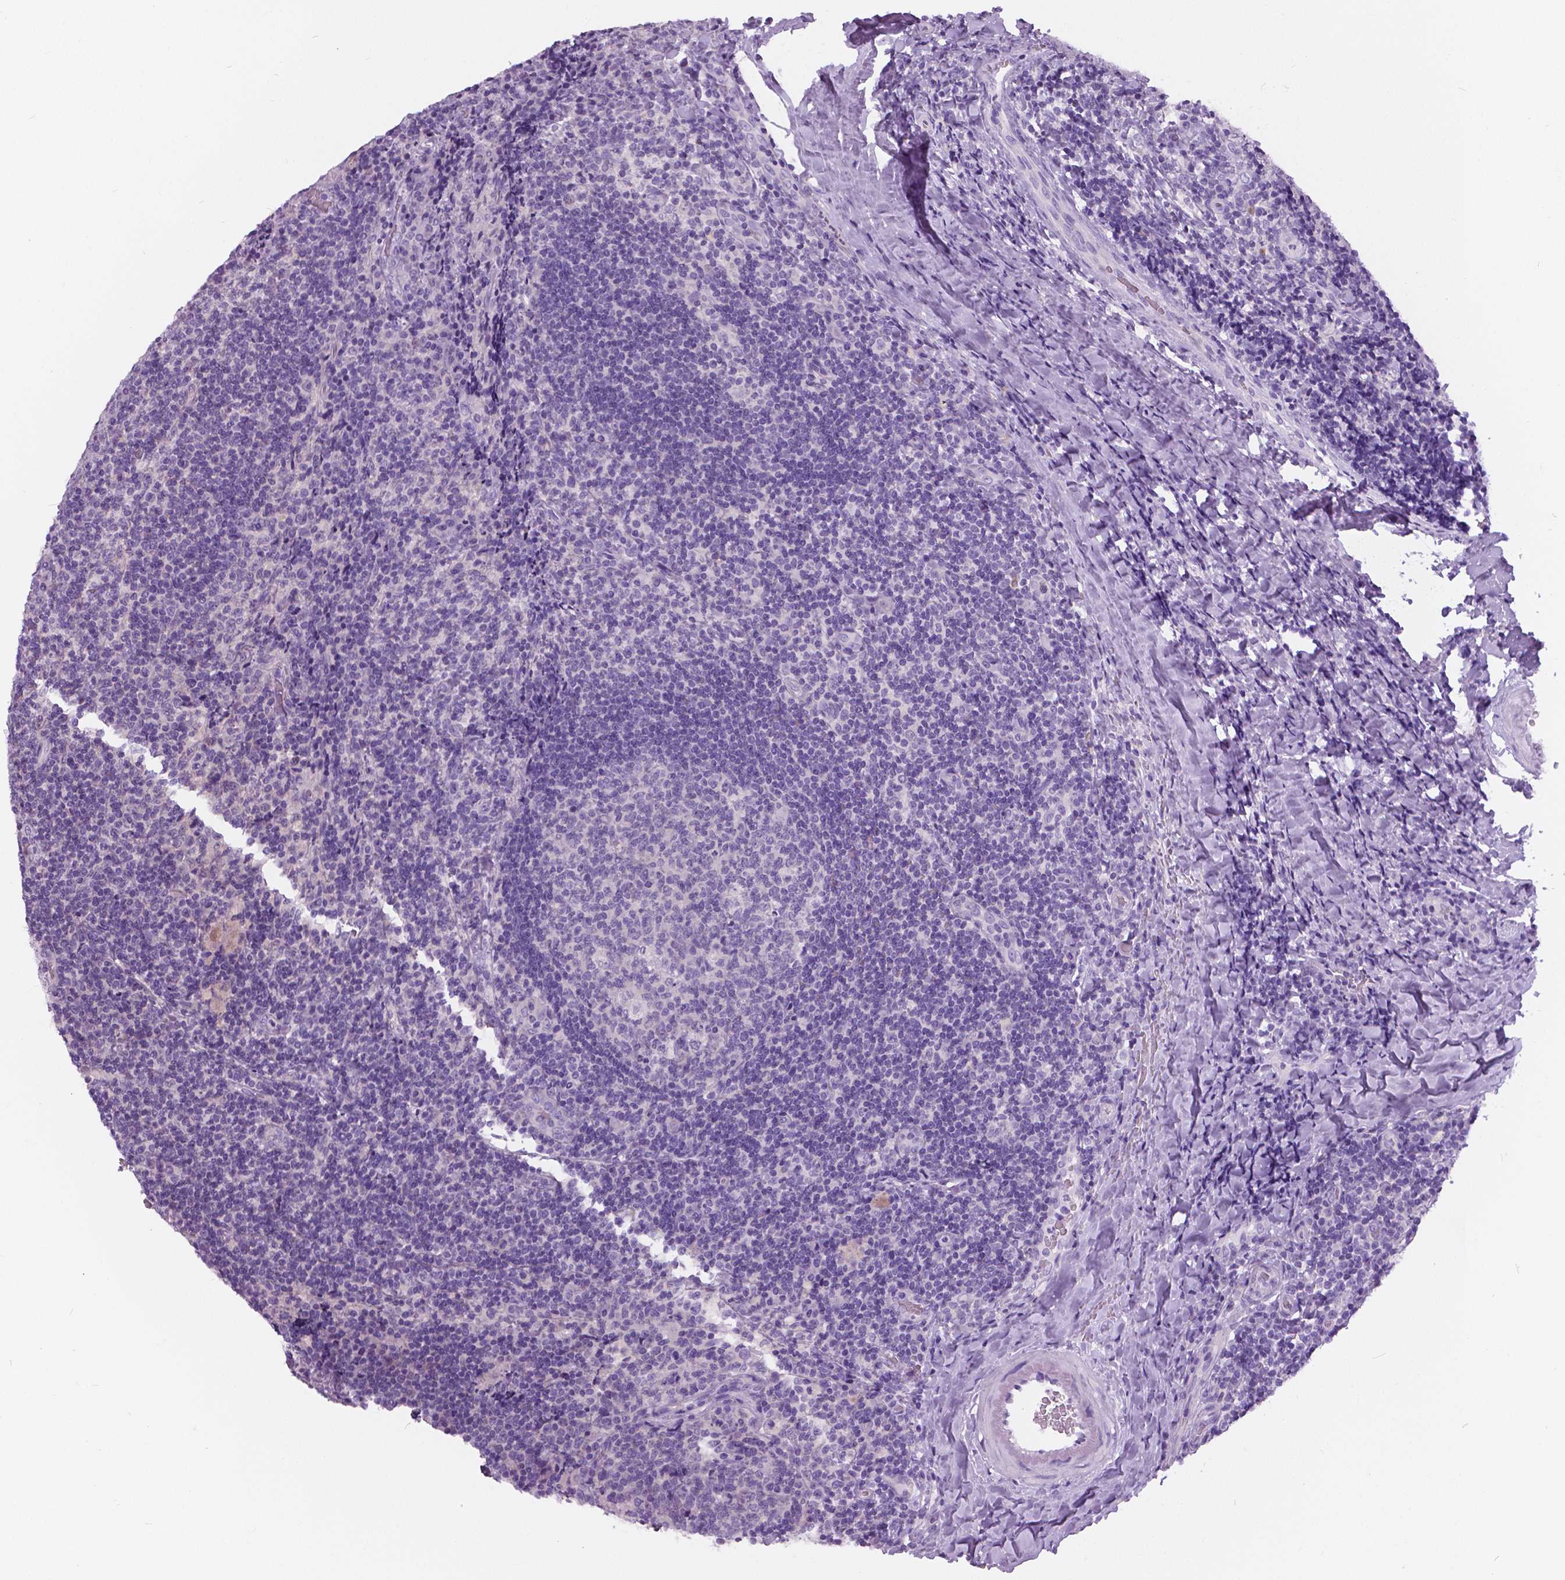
{"staining": {"intensity": "negative", "quantity": "none", "location": "none"}, "tissue": "tonsil", "cell_type": "Germinal center cells", "image_type": "normal", "snomed": [{"axis": "morphology", "description": "Normal tissue, NOS"}, {"axis": "topography", "description": "Tonsil"}], "caption": "Germinal center cells show no significant expression in normal tonsil.", "gene": "TP53TG5", "patient": {"sex": "male", "age": 17}}